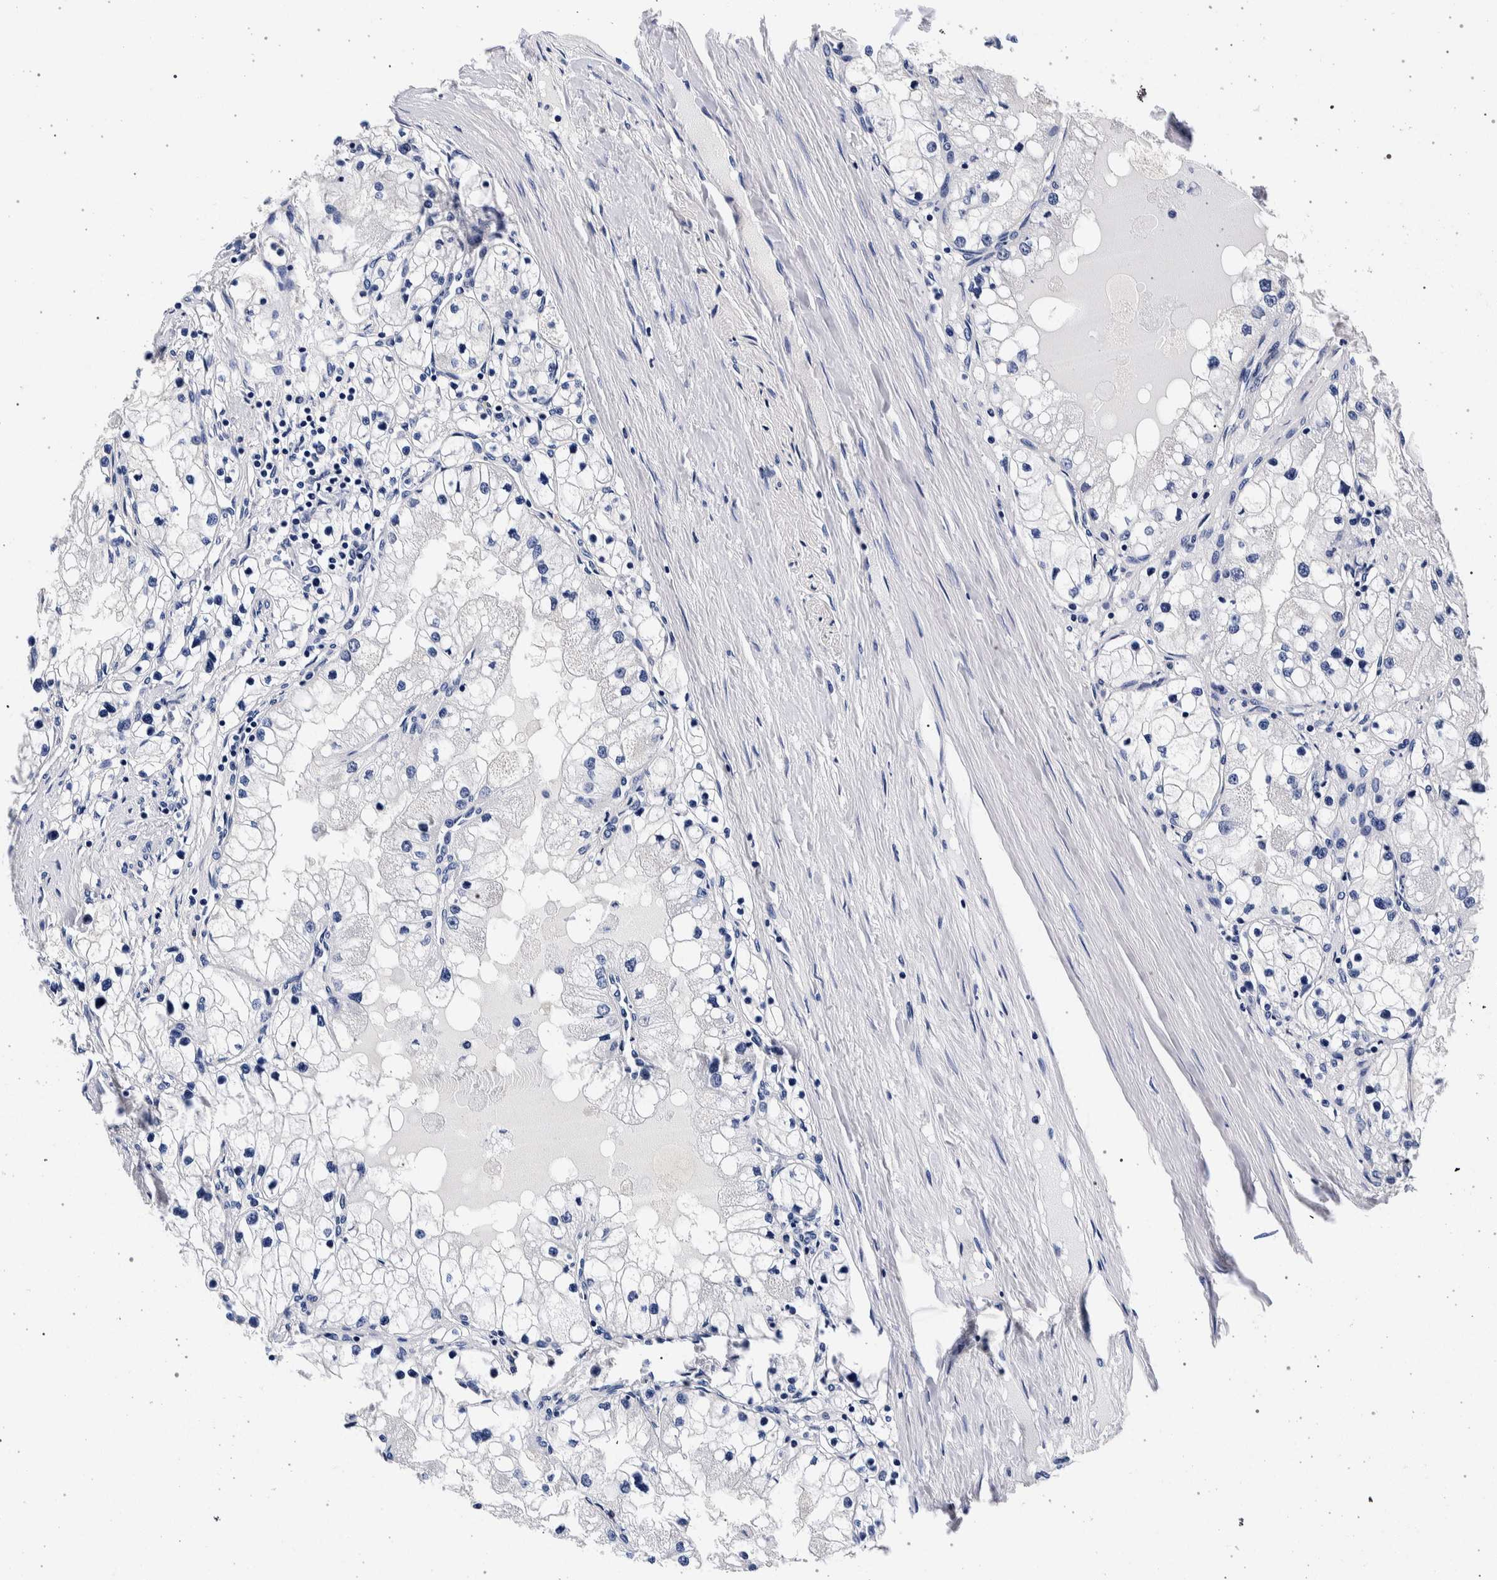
{"staining": {"intensity": "negative", "quantity": "none", "location": "none"}, "tissue": "renal cancer", "cell_type": "Tumor cells", "image_type": "cancer", "snomed": [{"axis": "morphology", "description": "Adenocarcinoma, NOS"}, {"axis": "topography", "description": "Kidney"}], "caption": "High power microscopy micrograph of an immunohistochemistry micrograph of renal adenocarcinoma, revealing no significant staining in tumor cells. (Brightfield microscopy of DAB immunohistochemistry (IHC) at high magnification).", "gene": "NIBAN2", "patient": {"sex": "male", "age": 68}}